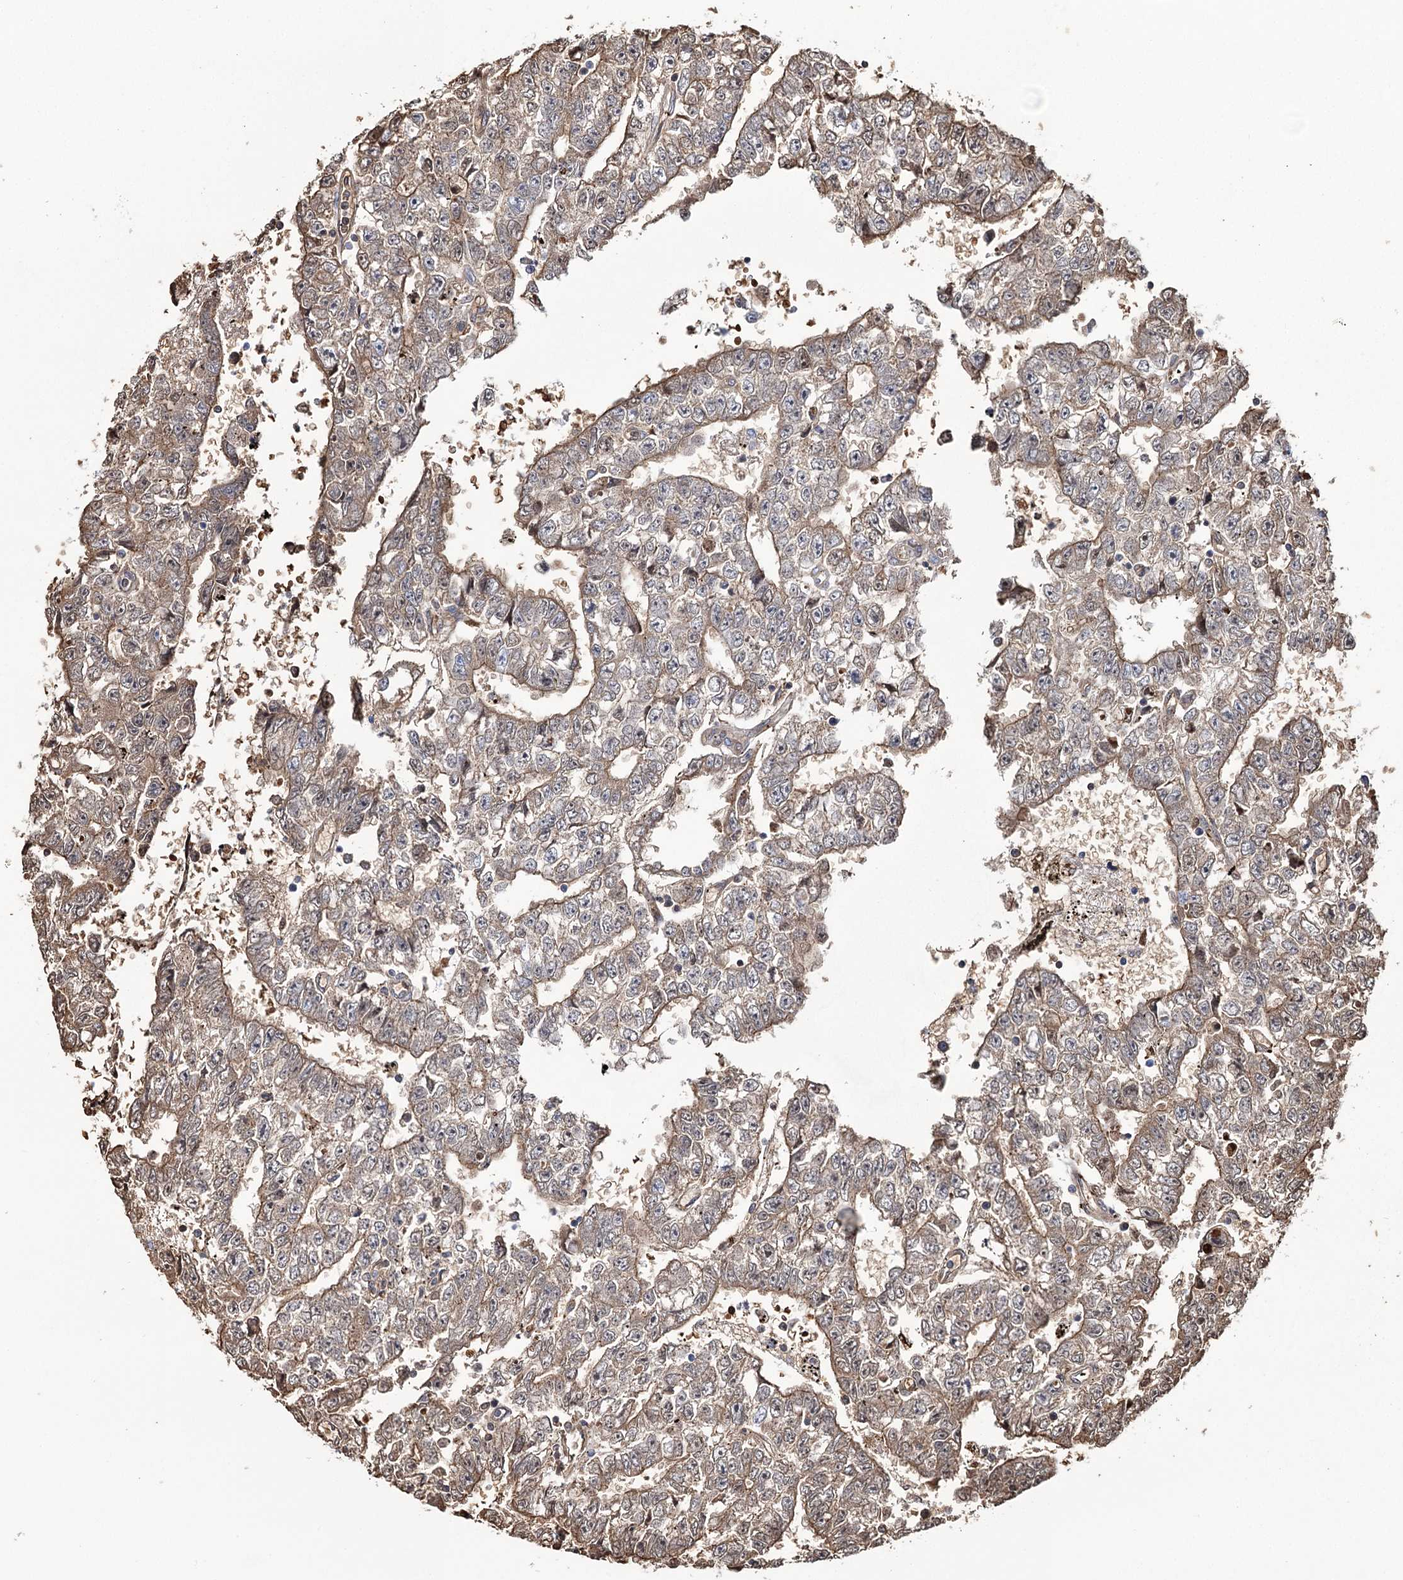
{"staining": {"intensity": "moderate", "quantity": "<25%", "location": "cytoplasmic/membranous"}, "tissue": "testis cancer", "cell_type": "Tumor cells", "image_type": "cancer", "snomed": [{"axis": "morphology", "description": "Carcinoma, Embryonal, NOS"}, {"axis": "topography", "description": "Testis"}], "caption": "A brown stain highlights moderate cytoplasmic/membranous expression of a protein in human testis cancer (embryonal carcinoma) tumor cells.", "gene": "GBF1", "patient": {"sex": "male", "age": 25}}